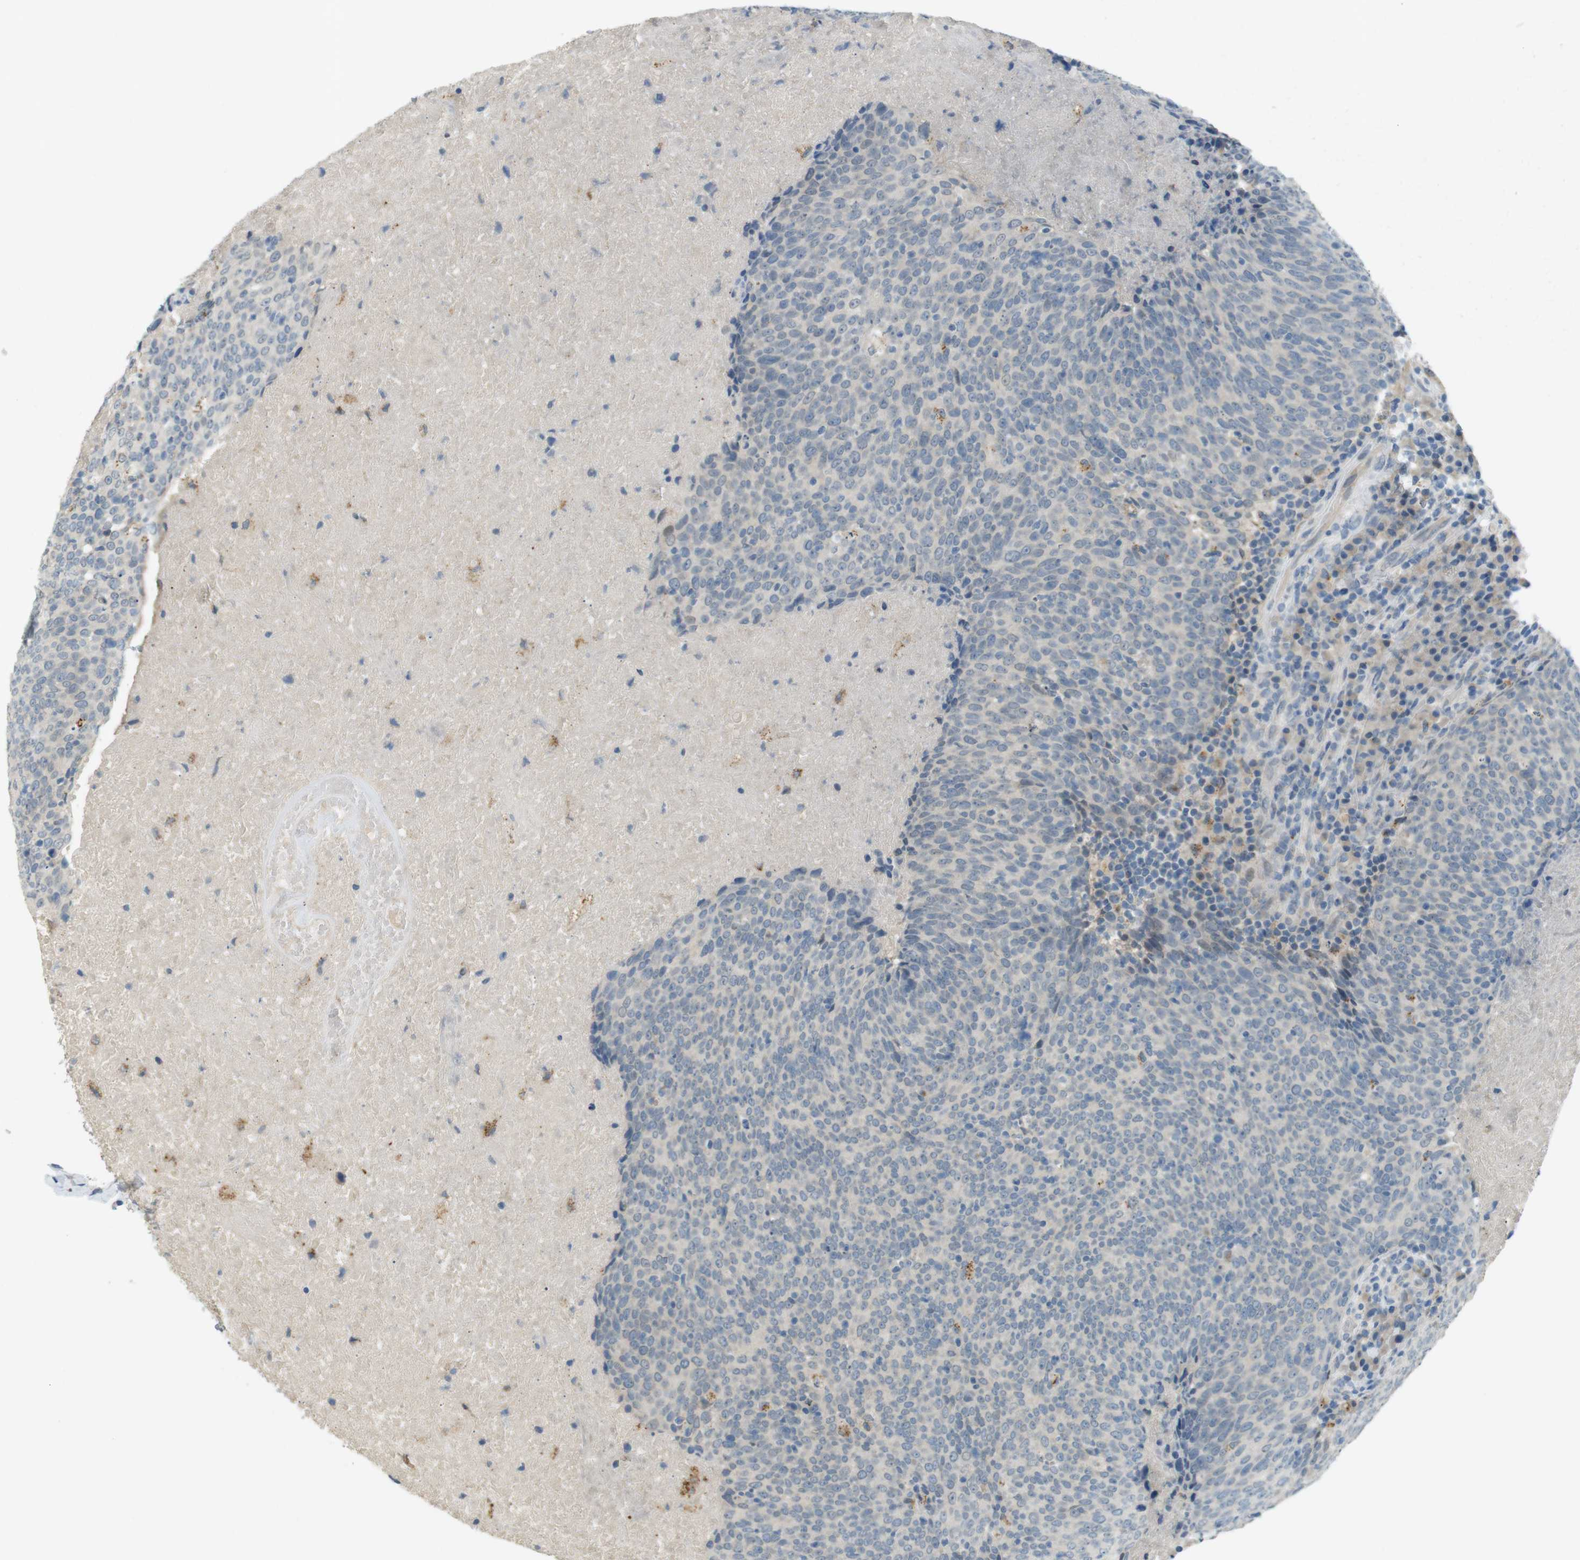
{"staining": {"intensity": "weak", "quantity": ">75%", "location": "cytoplasmic/membranous"}, "tissue": "head and neck cancer", "cell_type": "Tumor cells", "image_type": "cancer", "snomed": [{"axis": "morphology", "description": "Squamous cell carcinoma, NOS"}, {"axis": "morphology", "description": "Squamous cell carcinoma, metastatic, NOS"}, {"axis": "topography", "description": "Lymph node"}, {"axis": "topography", "description": "Head-Neck"}], "caption": "IHC image of human head and neck cancer (squamous cell carcinoma) stained for a protein (brown), which shows low levels of weak cytoplasmic/membranous staining in approximately >75% of tumor cells.", "gene": "UGT8", "patient": {"sex": "male", "age": 62}}